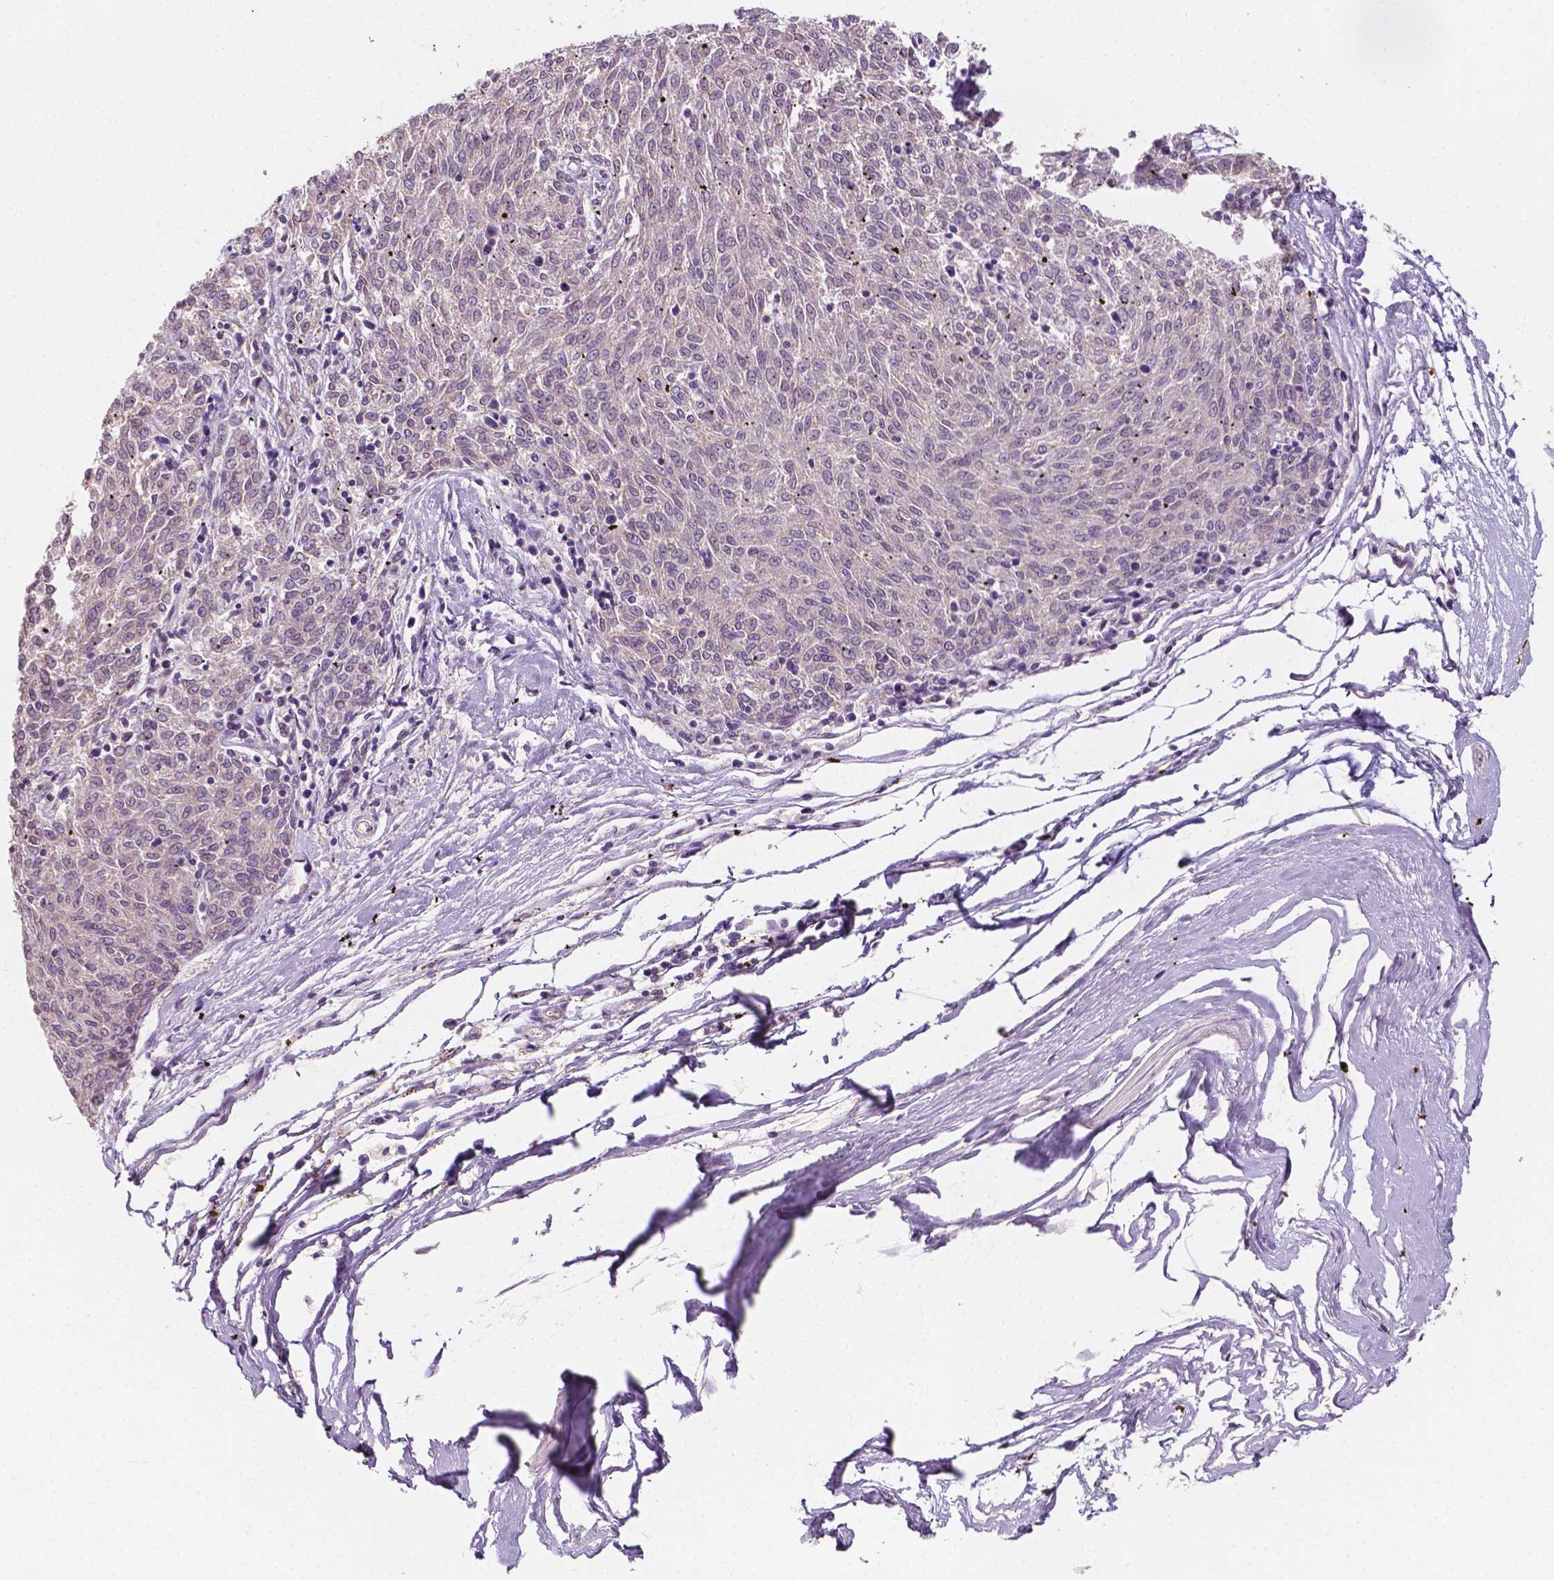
{"staining": {"intensity": "negative", "quantity": "none", "location": "none"}, "tissue": "melanoma", "cell_type": "Tumor cells", "image_type": "cancer", "snomed": [{"axis": "morphology", "description": "Malignant melanoma, NOS"}, {"axis": "topography", "description": "Skin"}], "caption": "Tumor cells are negative for protein expression in human malignant melanoma.", "gene": "SIRT2", "patient": {"sex": "female", "age": 72}}